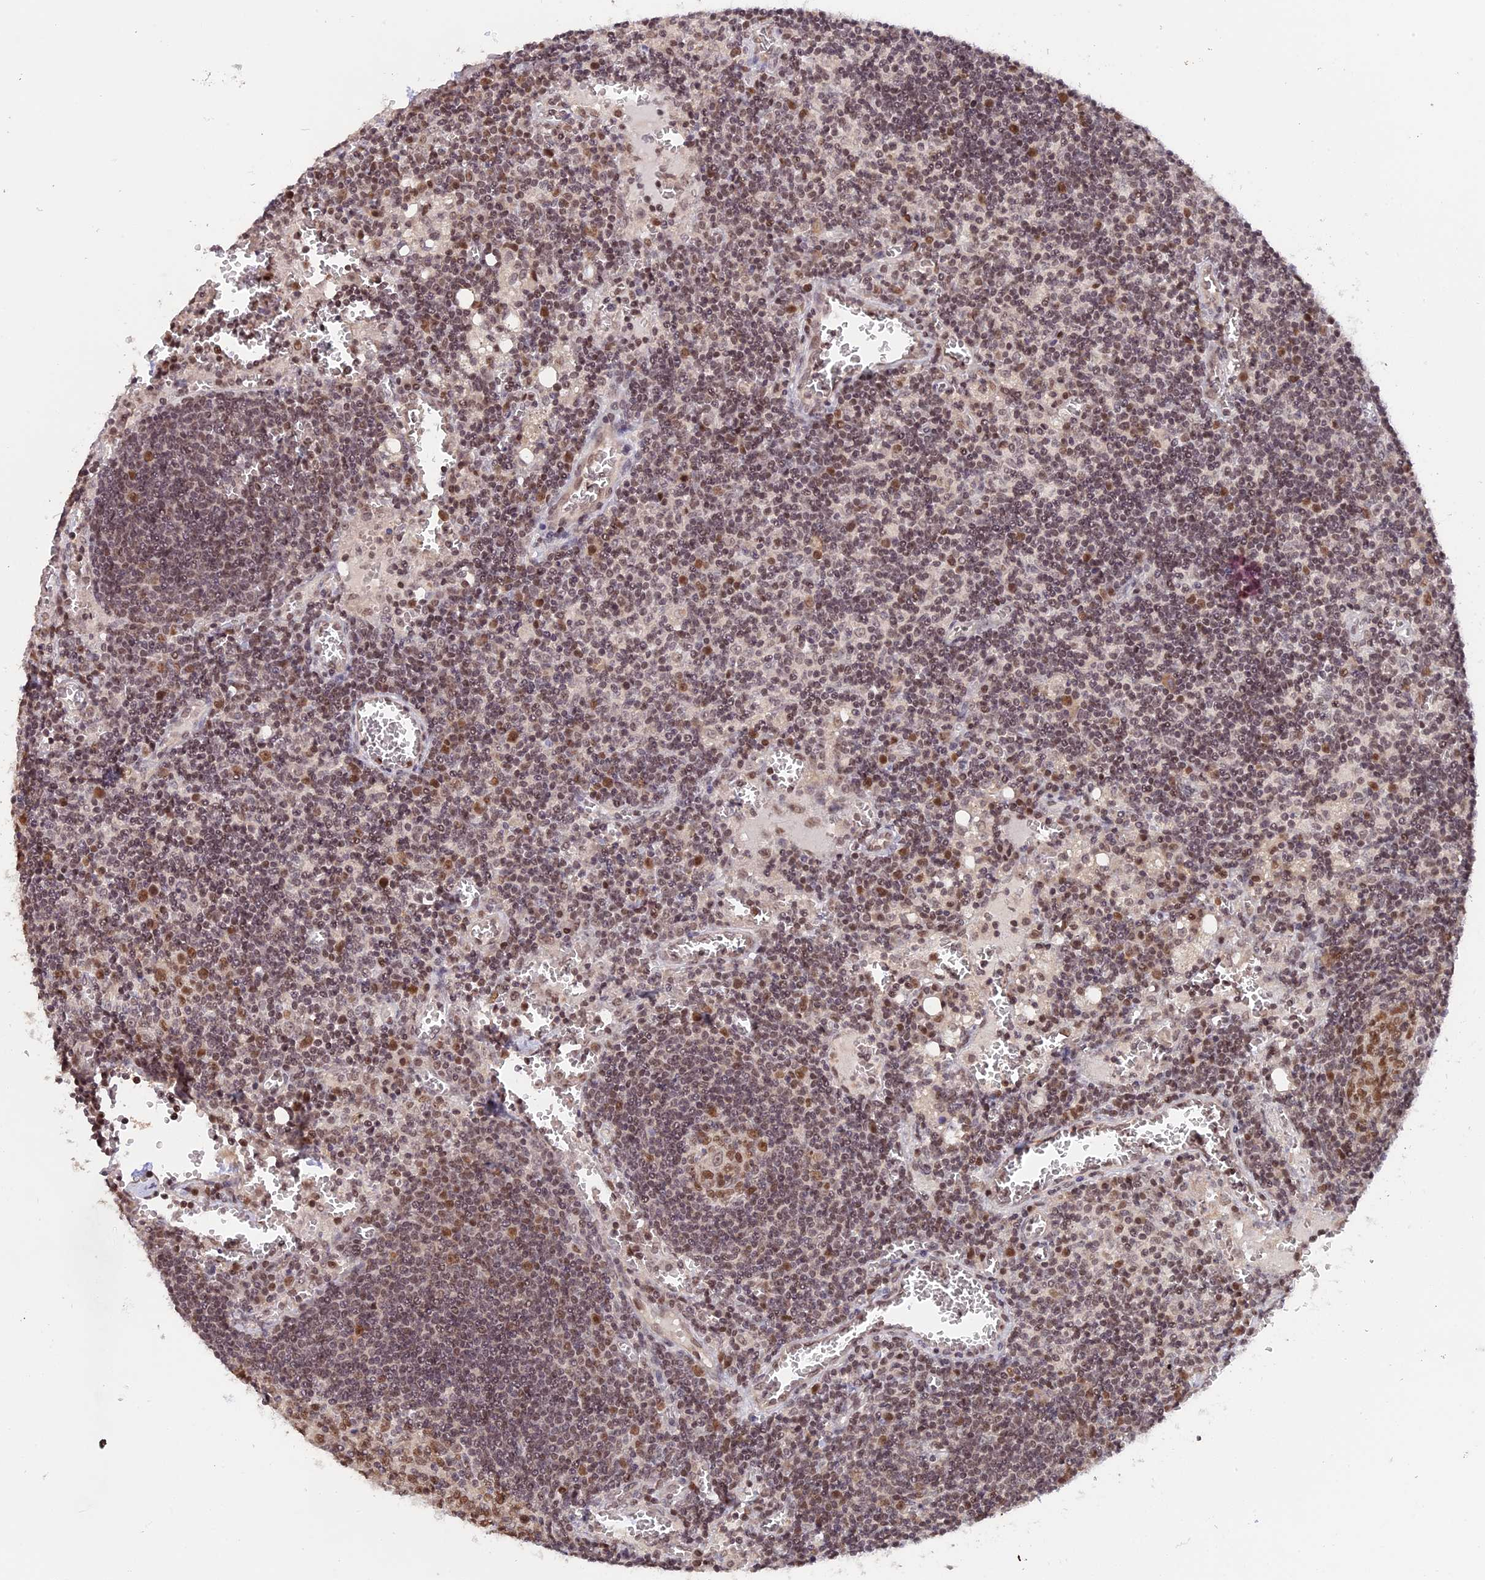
{"staining": {"intensity": "moderate", "quantity": ">75%", "location": "nuclear"}, "tissue": "lymph node", "cell_type": "Germinal center cells", "image_type": "normal", "snomed": [{"axis": "morphology", "description": "Normal tissue, NOS"}, {"axis": "topography", "description": "Lymph node"}], "caption": "Brown immunohistochemical staining in normal lymph node reveals moderate nuclear staining in approximately >75% of germinal center cells. Nuclei are stained in blue.", "gene": "RFC5", "patient": {"sex": "female", "age": 73}}